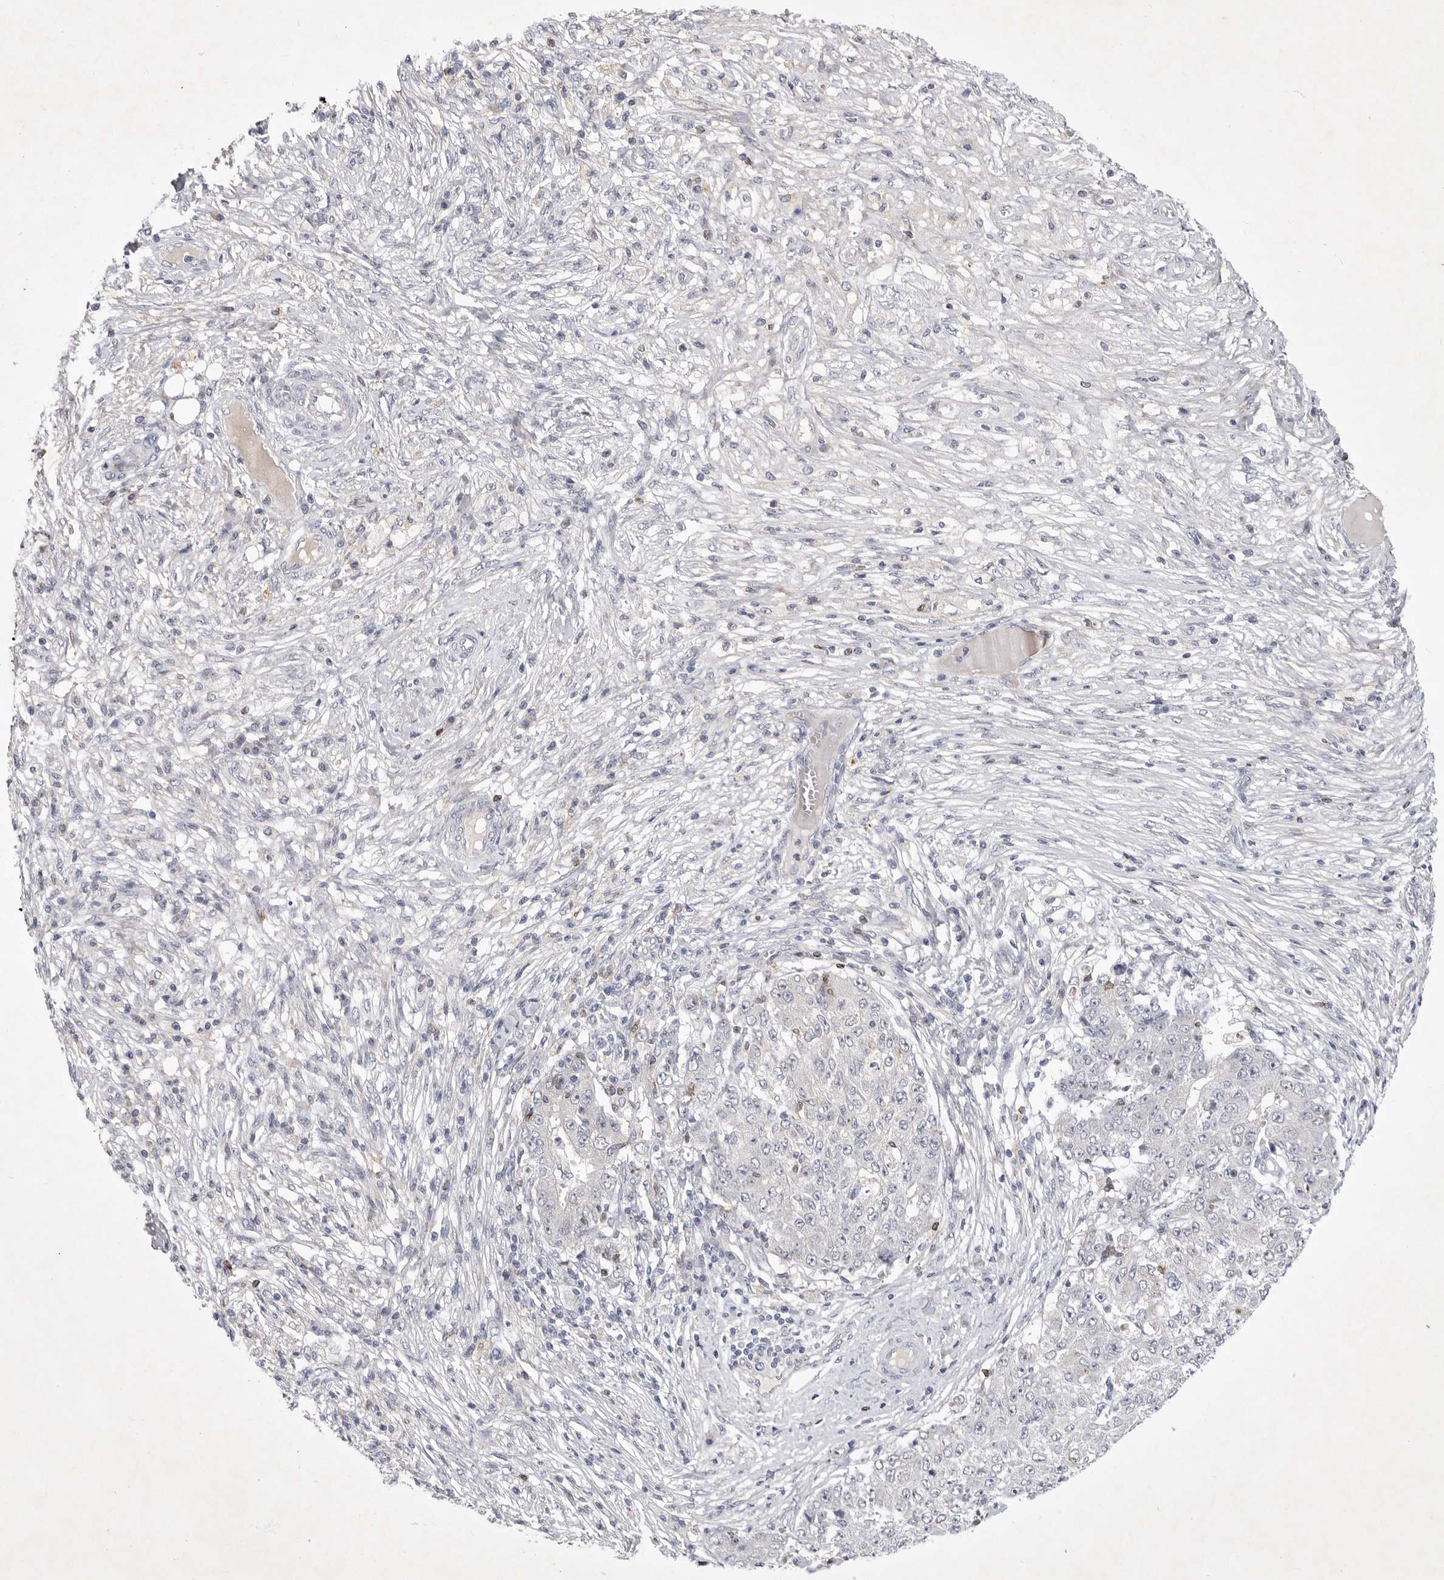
{"staining": {"intensity": "negative", "quantity": "none", "location": "none"}, "tissue": "ovarian cancer", "cell_type": "Tumor cells", "image_type": "cancer", "snomed": [{"axis": "morphology", "description": "Carcinoma, endometroid"}, {"axis": "topography", "description": "Ovary"}], "caption": "Immunohistochemistry image of neoplastic tissue: human endometroid carcinoma (ovarian) stained with DAB (3,3'-diaminobenzidine) demonstrates no significant protein expression in tumor cells. The staining is performed using DAB (3,3'-diaminobenzidine) brown chromogen with nuclei counter-stained in using hematoxylin.", "gene": "ITGAD", "patient": {"sex": "female", "age": 42}}